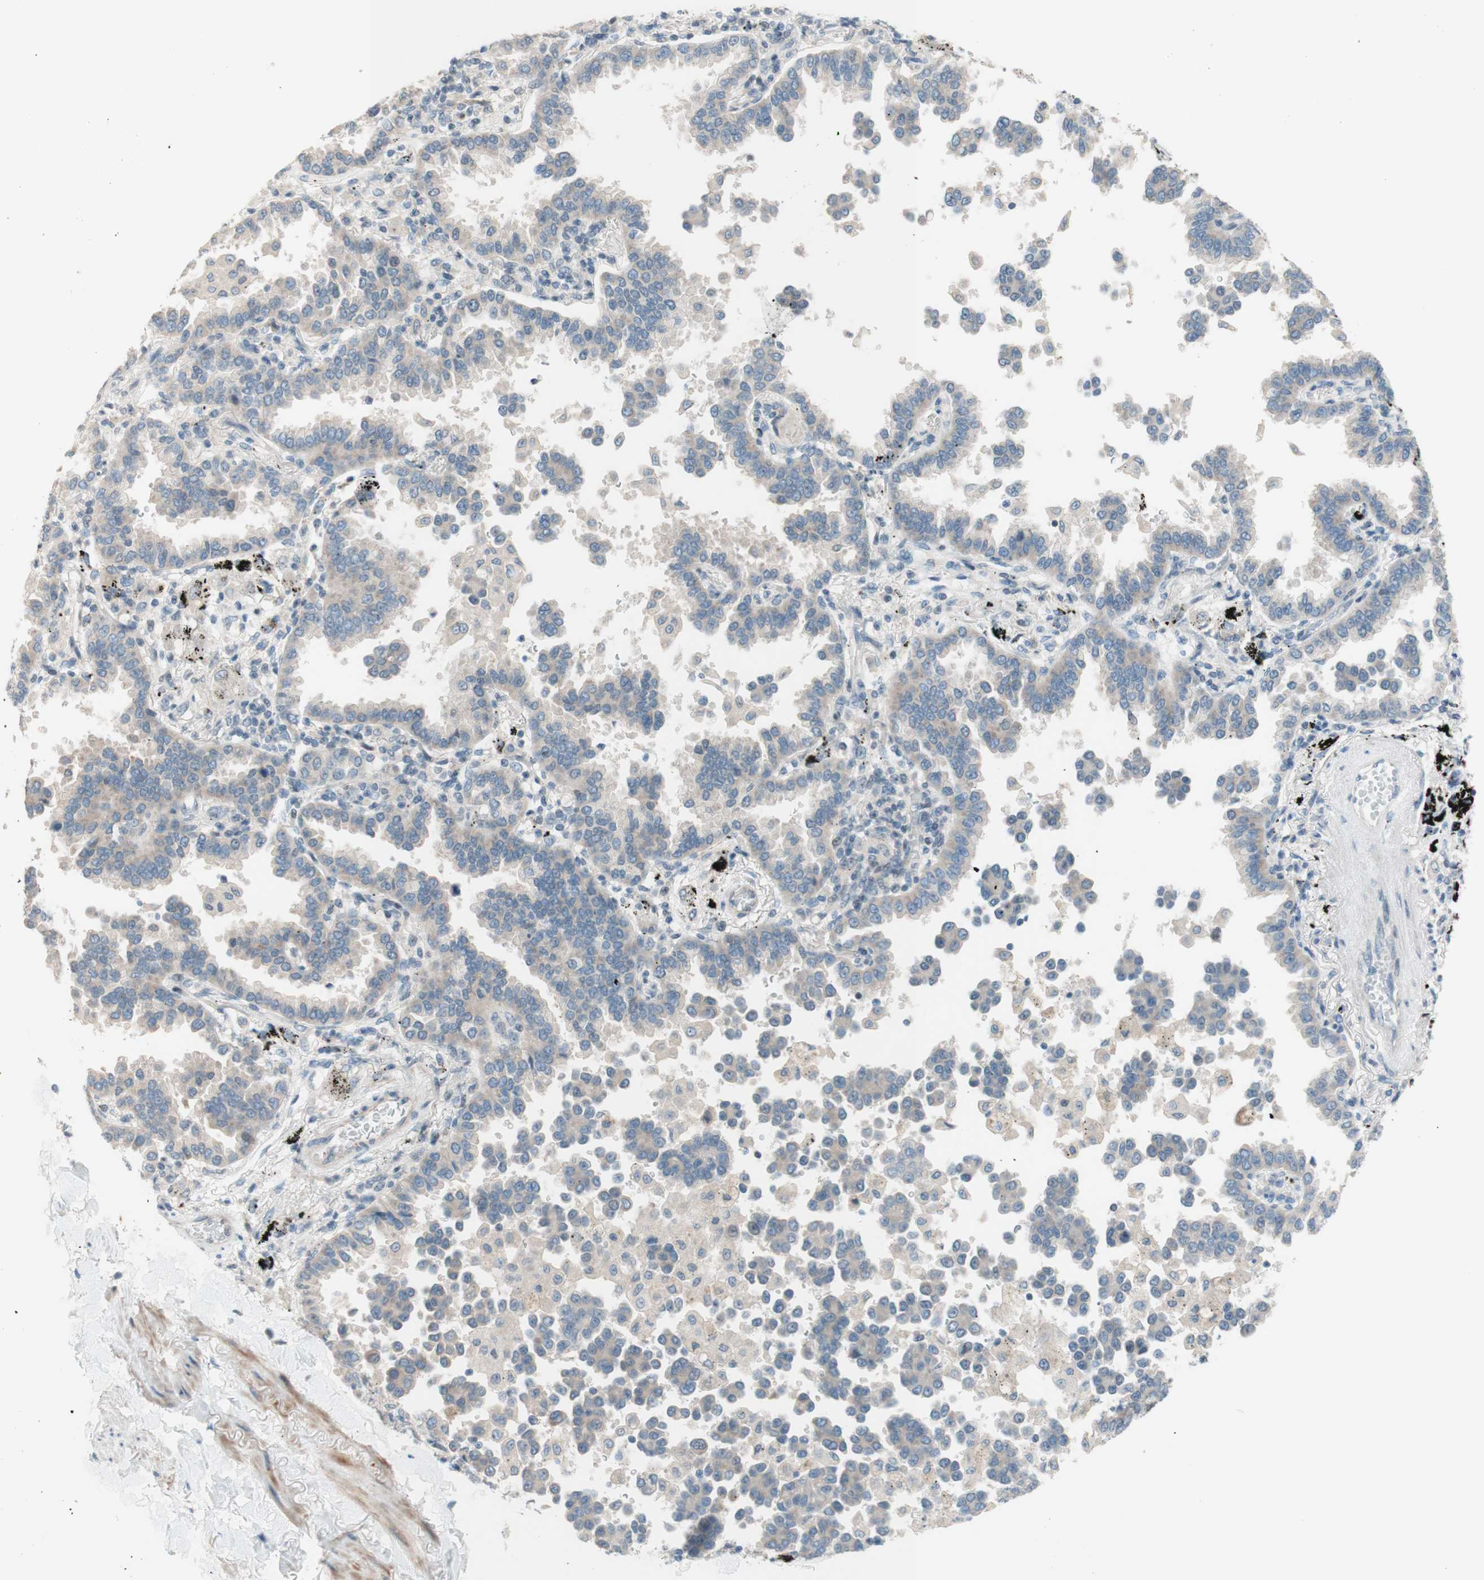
{"staining": {"intensity": "negative", "quantity": "none", "location": "none"}, "tissue": "lung cancer", "cell_type": "Tumor cells", "image_type": "cancer", "snomed": [{"axis": "morphology", "description": "Normal tissue, NOS"}, {"axis": "morphology", "description": "Adenocarcinoma, NOS"}, {"axis": "topography", "description": "Lung"}], "caption": "Protein analysis of lung cancer (adenocarcinoma) displays no significant expression in tumor cells.", "gene": "JPH1", "patient": {"sex": "male", "age": 59}}